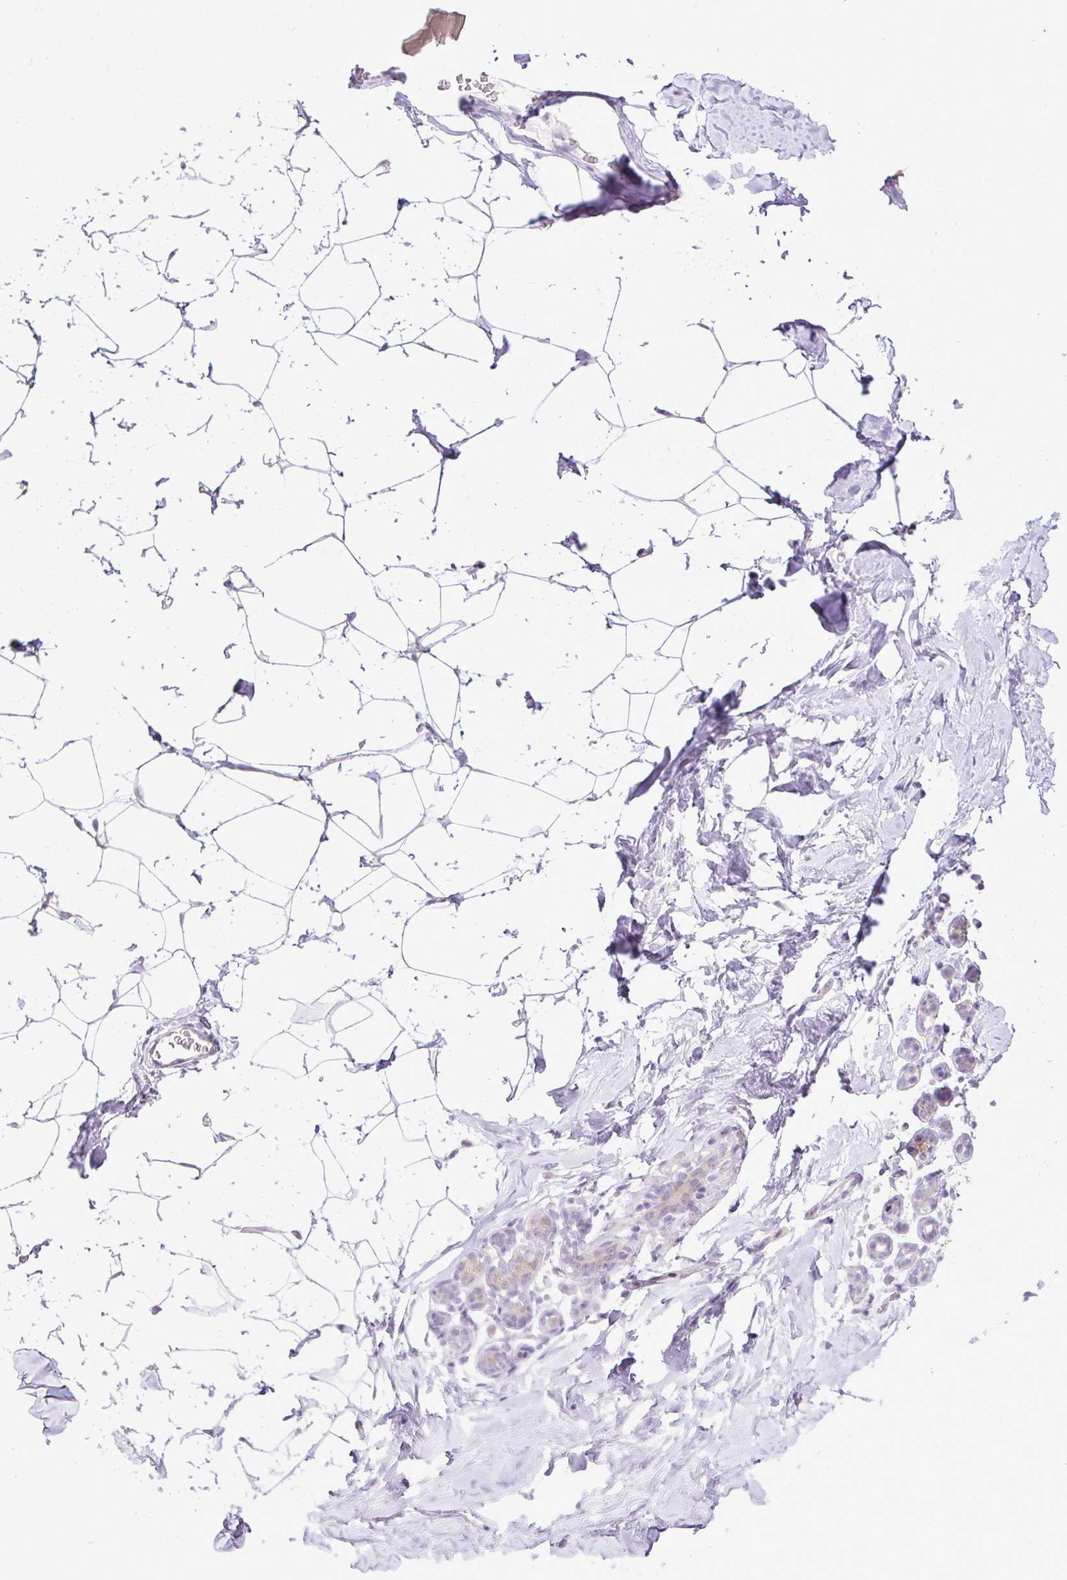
{"staining": {"intensity": "negative", "quantity": "none", "location": "none"}, "tissue": "breast", "cell_type": "Adipocytes", "image_type": "normal", "snomed": [{"axis": "morphology", "description": "Normal tissue, NOS"}, {"axis": "topography", "description": "Breast"}], "caption": "Immunohistochemical staining of benign human breast demonstrates no significant expression in adipocytes.", "gene": "CMPK1", "patient": {"sex": "female", "age": 32}}